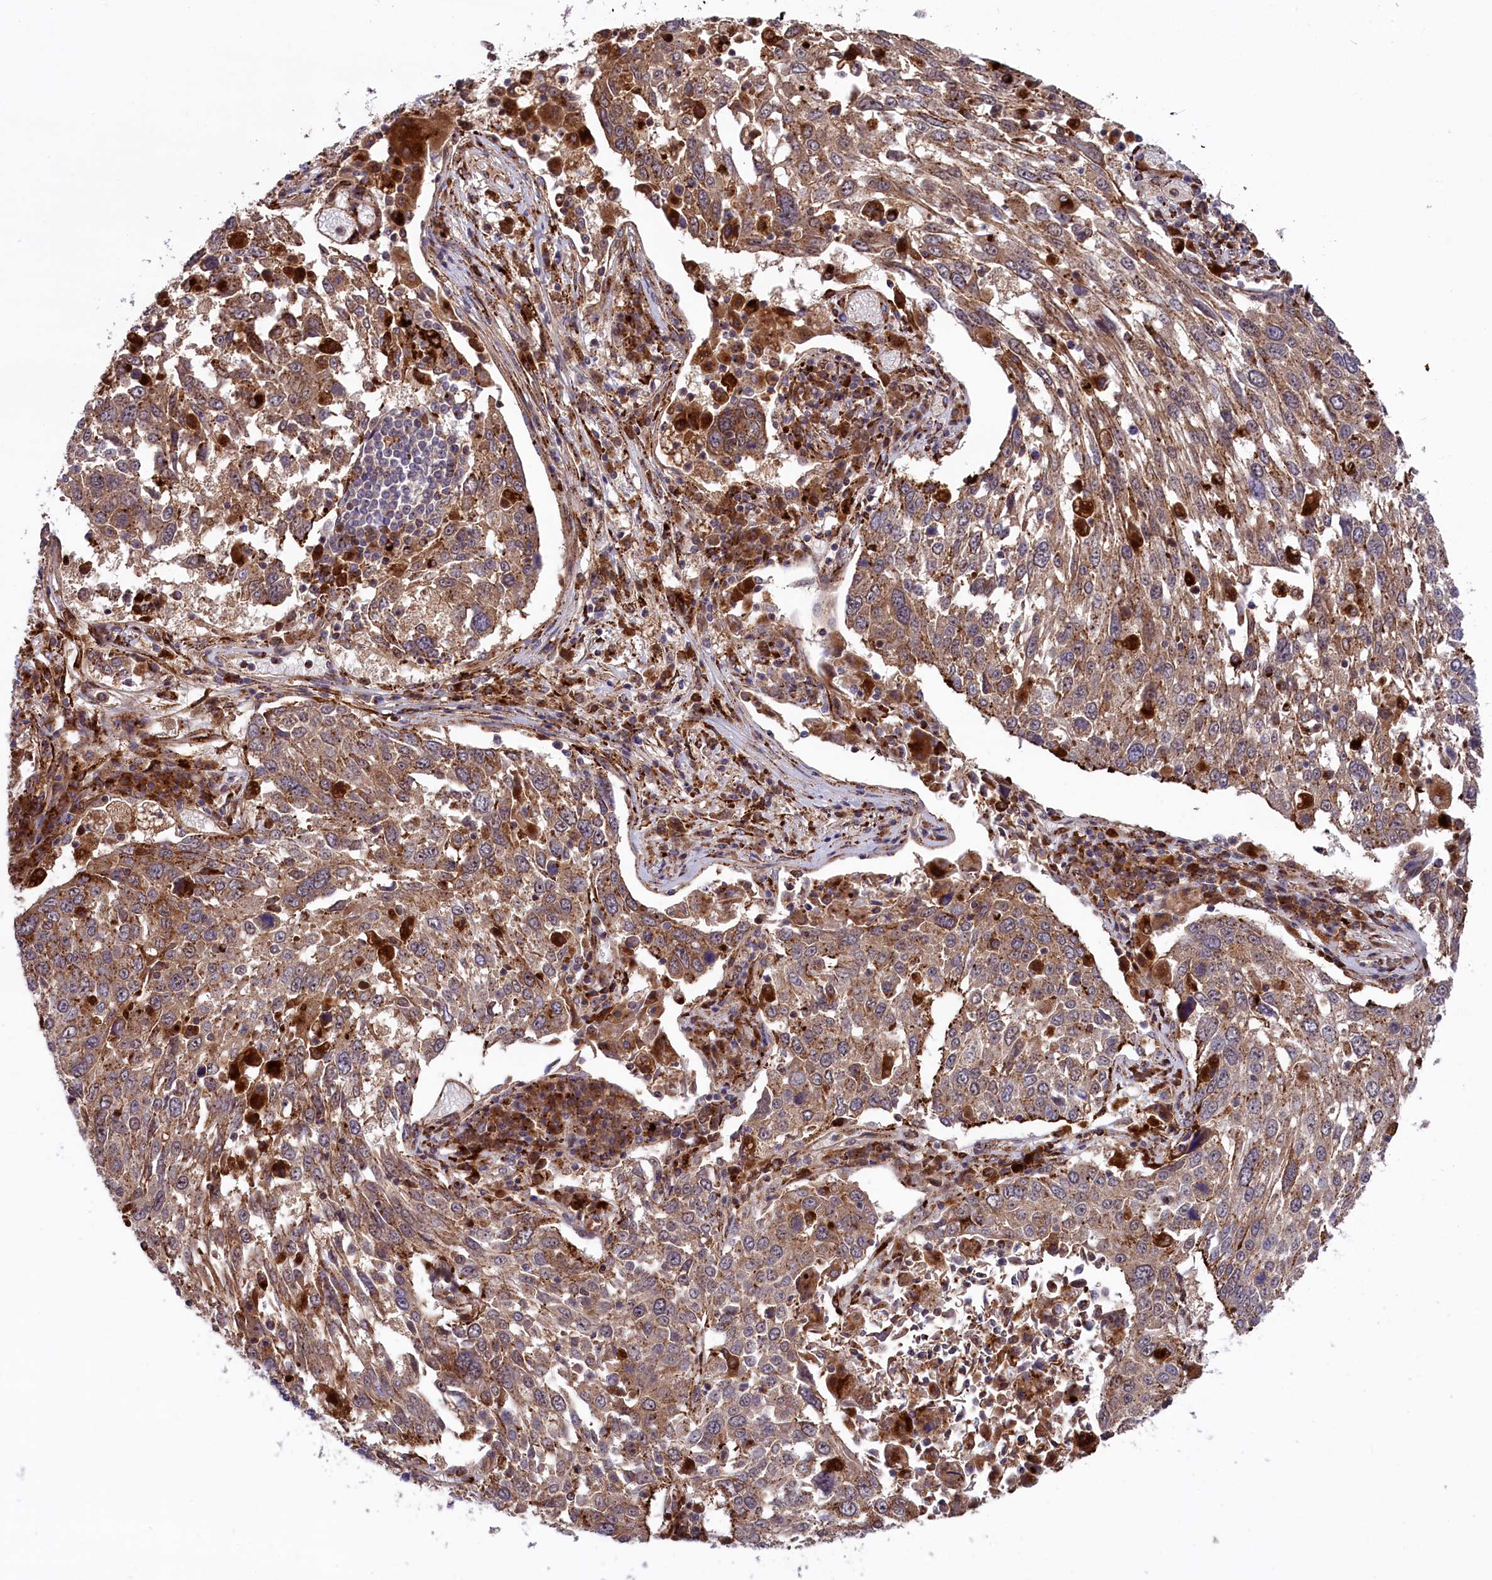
{"staining": {"intensity": "moderate", "quantity": "25%-75%", "location": "cytoplasmic/membranous"}, "tissue": "lung cancer", "cell_type": "Tumor cells", "image_type": "cancer", "snomed": [{"axis": "morphology", "description": "Squamous cell carcinoma, NOS"}, {"axis": "topography", "description": "Lung"}], "caption": "Immunohistochemical staining of lung squamous cell carcinoma exhibits medium levels of moderate cytoplasmic/membranous staining in about 25%-75% of tumor cells. (brown staining indicates protein expression, while blue staining denotes nuclei).", "gene": "MAN2B1", "patient": {"sex": "male", "age": 65}}